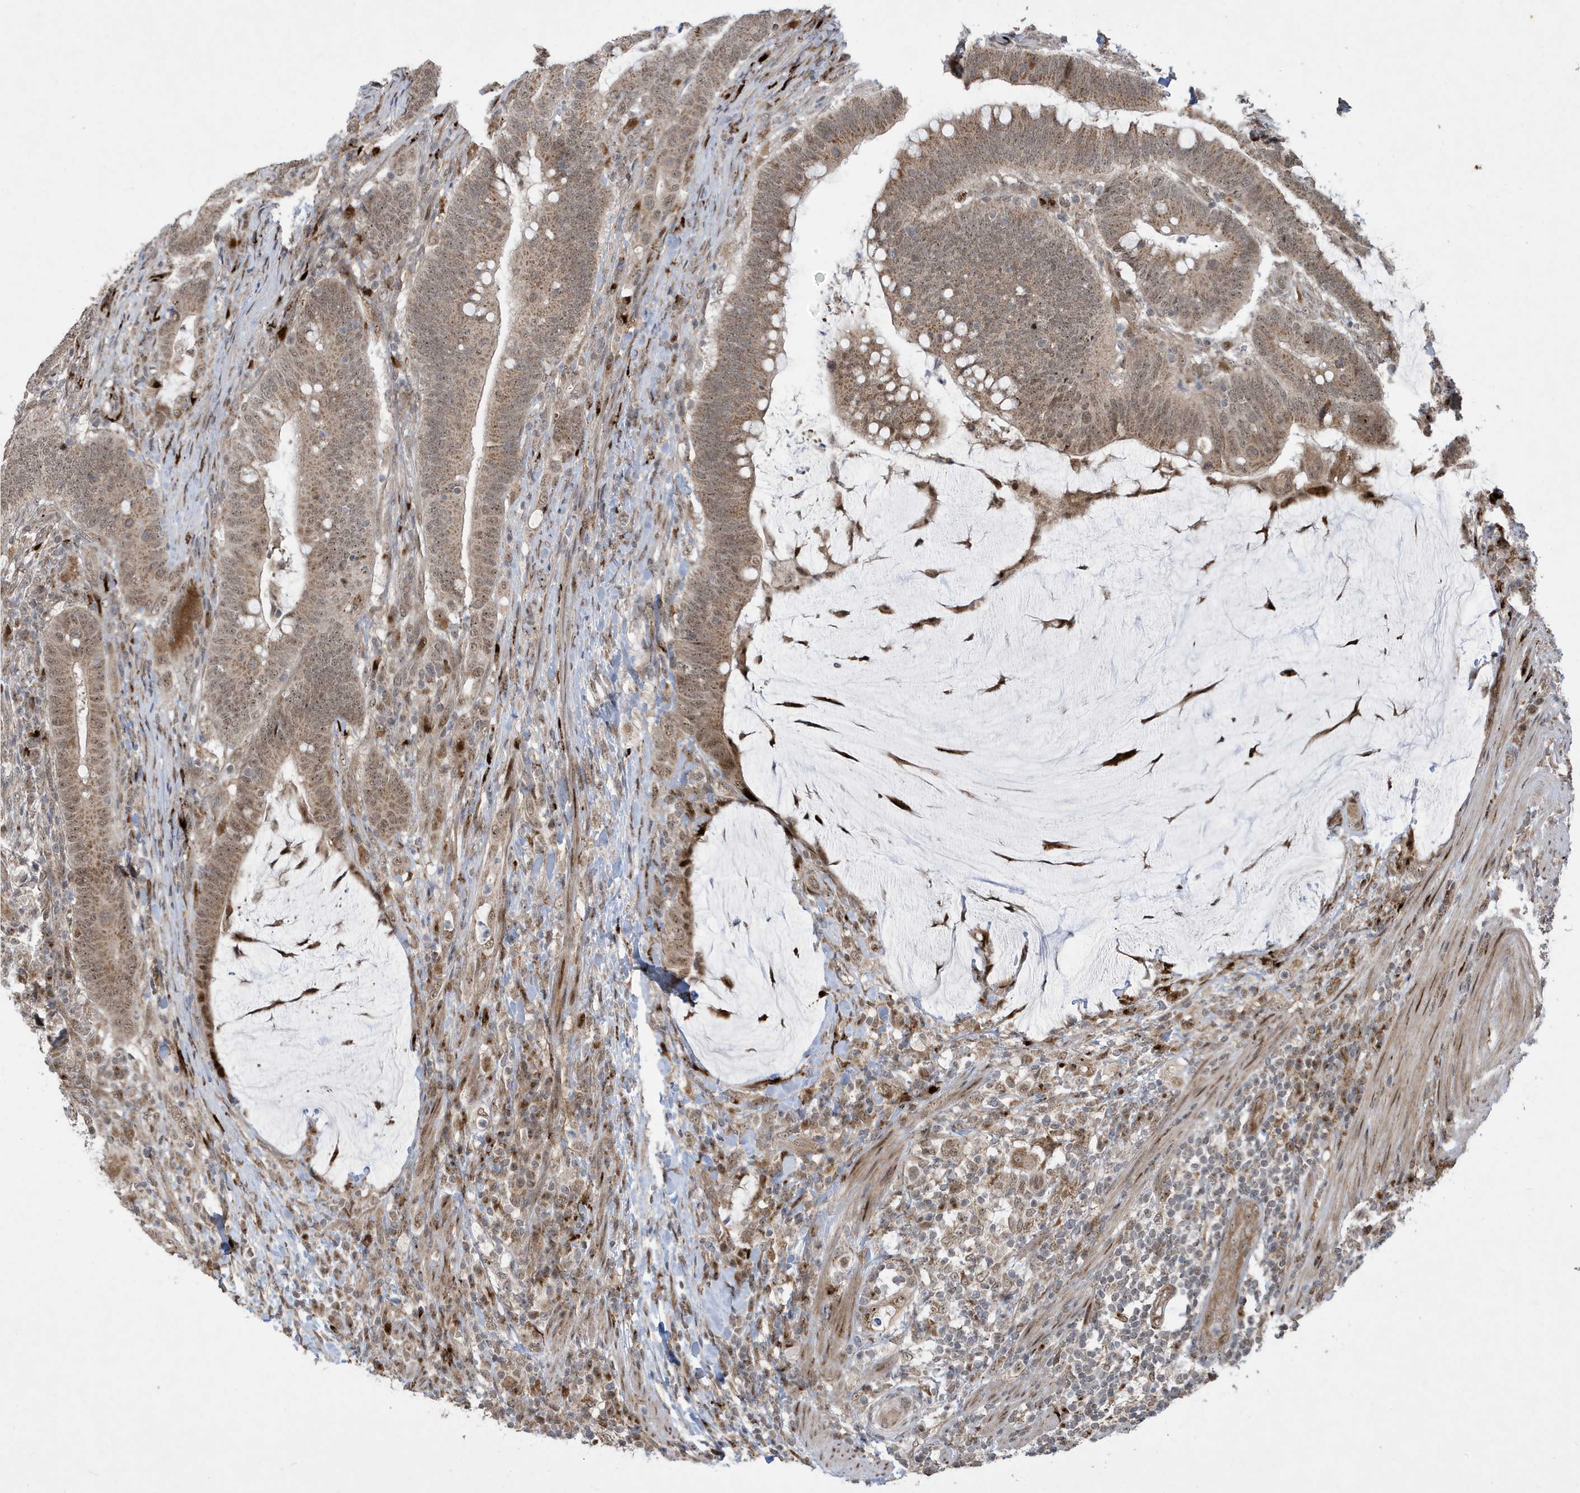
{"staining": {"intensity": "moderate", "quantity": ">75%", "location": "cytoplasmic/membranous,nuclear"}, "tissue": "colorectal cancer", "cell_type": "Tumor cells", "image_type": "cancer", "snomed": [{"axis": "morphology", "description": "Adenocarcinoma, NOS"}, {"axis": "topography", "description": "Colon"}], "caption": "Colorectal cancer (adenocarcinoma) tissue exhibits moderate cytoplasmic/membranous and nuclear expression in about >75% of tumor cells The staining is performed using DAB (3,3'-diaminobenzidine) brown chromogen to label protein expression. The nuclei are counter-stained blue using hematoxylin.", "gene": "FAM9B", "patient": {"sex": "female", "age": 66}}